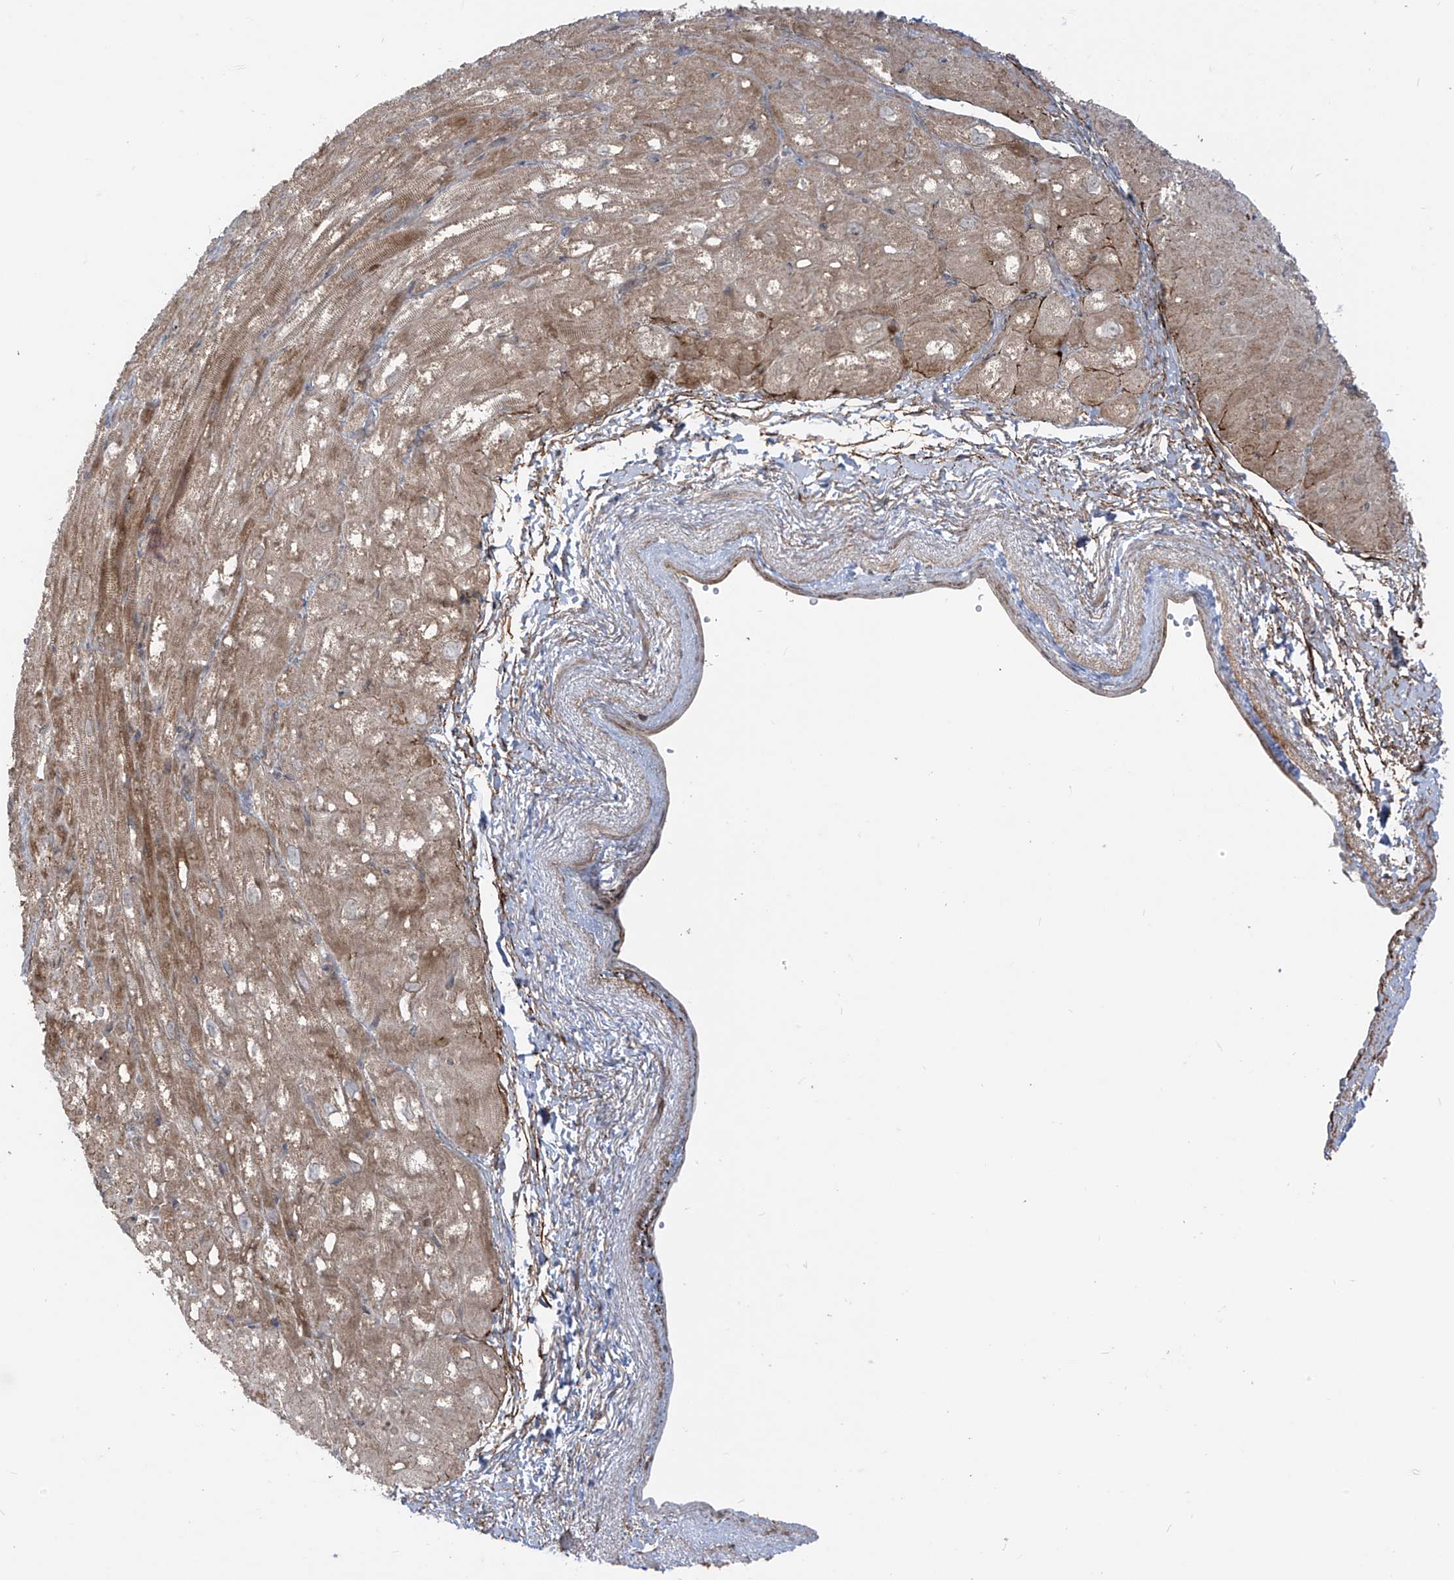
{"staining": {"intensity": "moderate", "quantity": "25%-75%", "location": "cytoplasmic/membranous"}, "tissue": "heart muscle", "cell_type": "Cardiomyocytes", "image_type": "normal", "snomed": [{"axis": "morphology", "description": "Normal tissue, NOS"}, {"axis": "topography", "description": "Heart"}], "caption": "The immunohistochemical stain highlights moderate cytoplasmic/membranous positivity in cardiomyocytes of unremarkable heart muscle.", "gene": "PDE11A", "patient": {"sex": "male", "age": 50}}